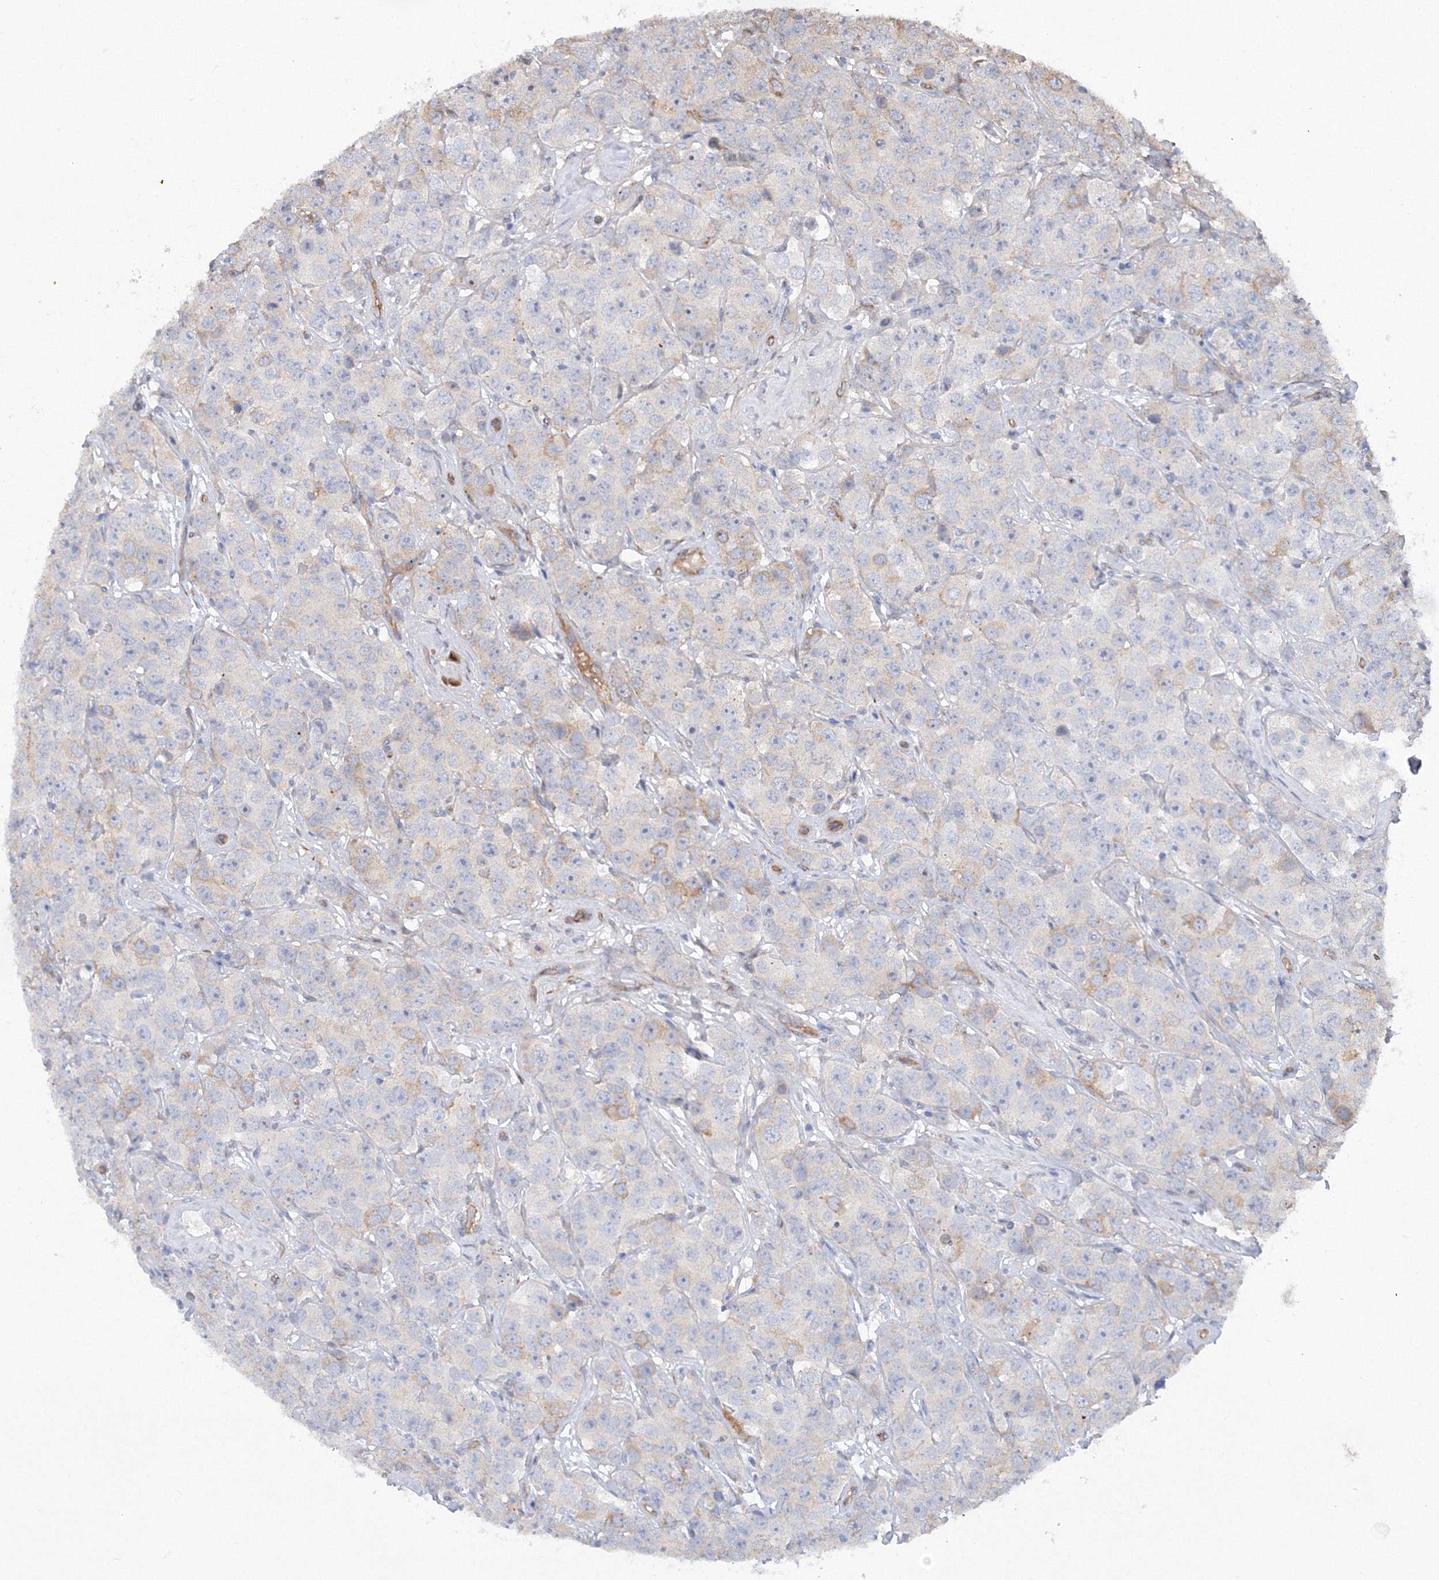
{"staining": {"intensity": "negative", "quantity": "none", "location": "none"}, "tissue": "testis cancer", "cell_type": "Tumor cells", "image_type": "cancer", "snomed": [{"axis": "morphology", "description": "Seminoma, NOS"}, {"axis": "topography", "description": "Testis"}], "caption": "IHC of testis cancer (seminoma) displays no expression in tumor cells.", "gene": "TANC1", "patient": {"sex": "male", "age": 28}}